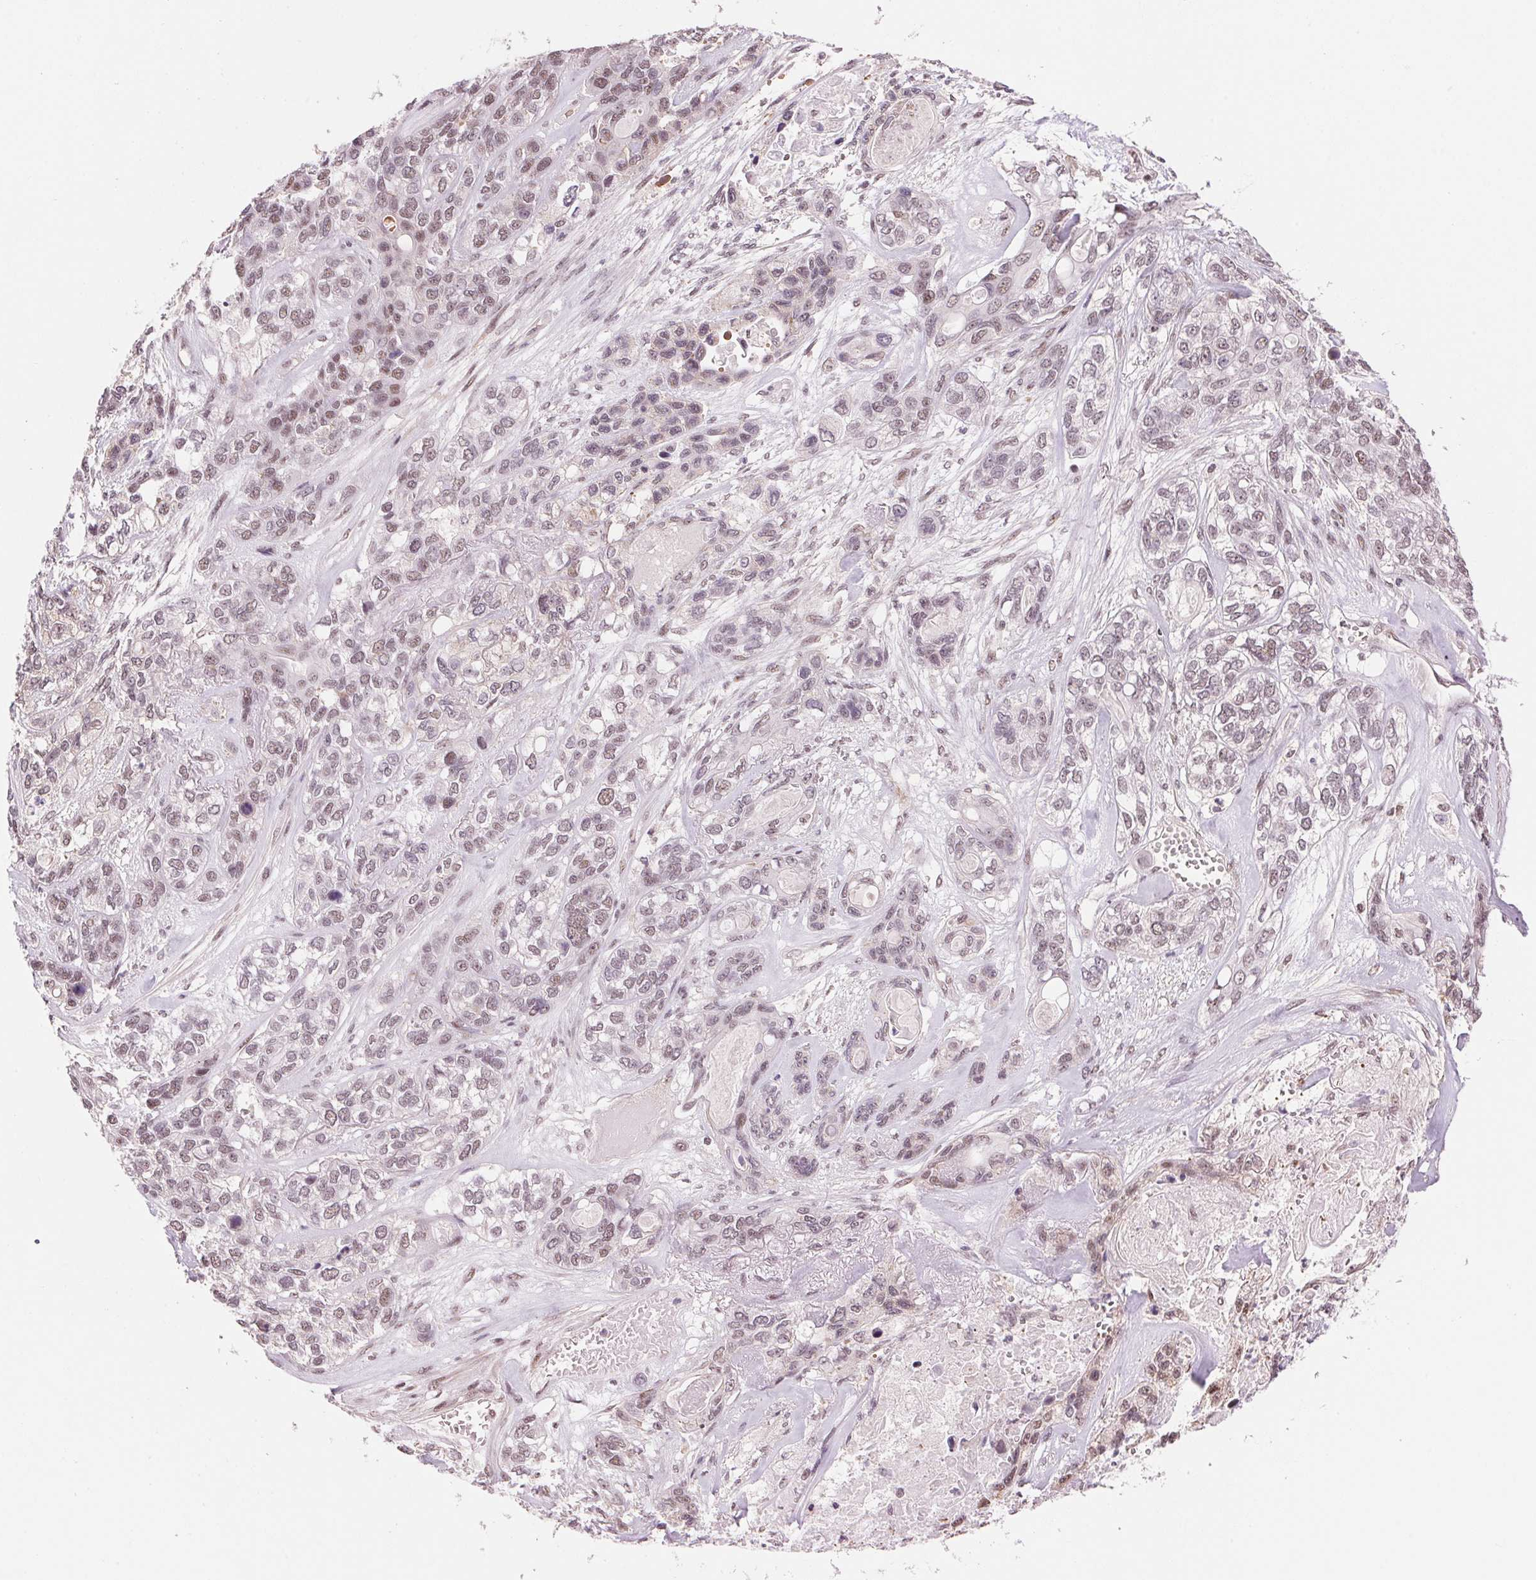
{"staining": {"intensity": "weak", "quantity": "25%-75%", "location": "nuclear"}, "tissue": "lung cancer", "cell_type": "Tumor cells", "image_type": "cancer", "snomed": [{"axis": "morphology", "description": "Squamous cell carcinoma, NOS"}, {"axis": "topography", "description": "Lung"}], "caption": "The histopathology image exhibits immunohistochemical staining of lung cancer. There is weak nuclear positivity is appreciated in about 25%-75% of tumor cells.", "gene": "HNRNPDL", "patient": {"sex": "female", "age": 70}}